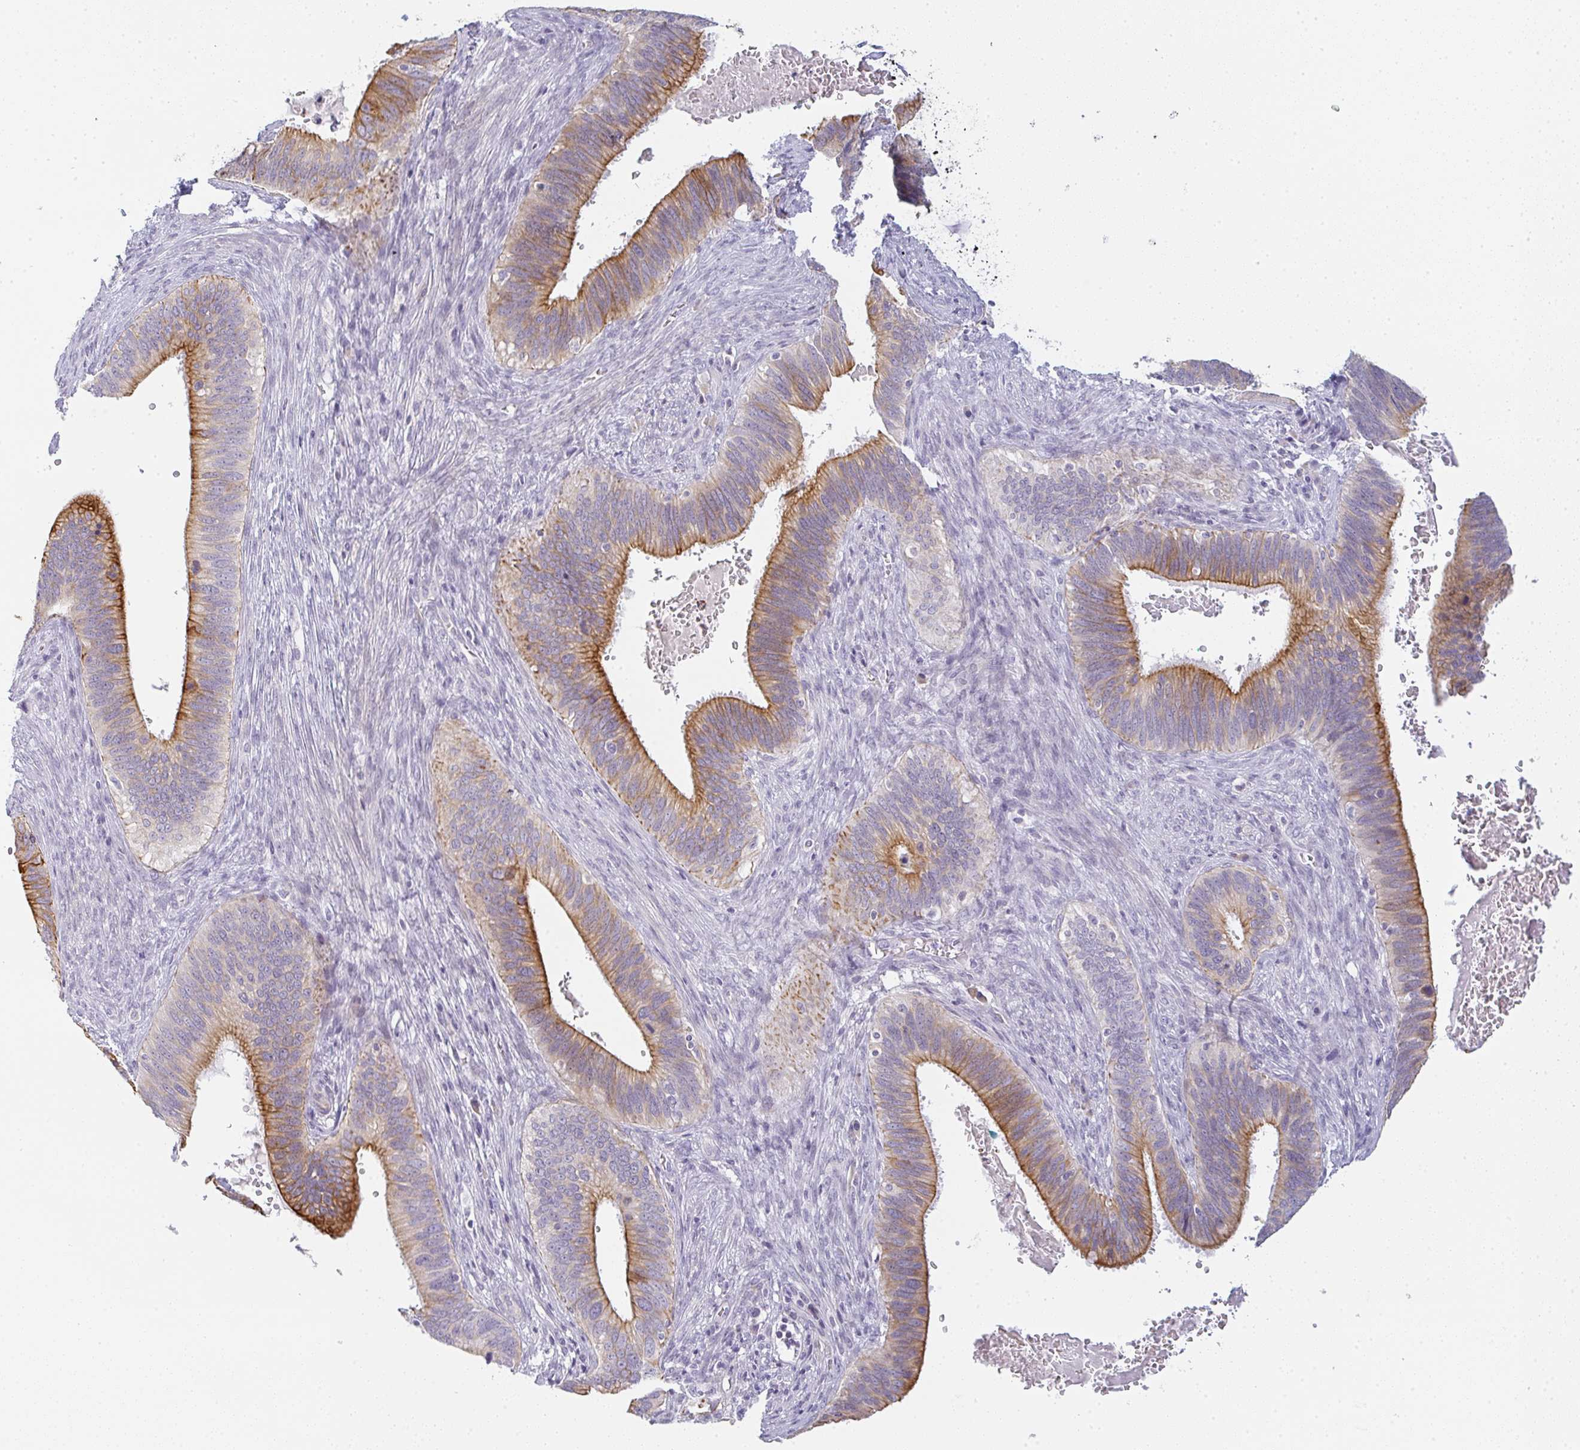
{"staining": {"intensity": "strong", "quantity": "25%-75%", "location": "cytoplasmic/membranous"}, "tissue": "cervical cancer", "cell_type": "Tumor cells", "image_type": "cancer", "snomed": [{"axis": "morphology", "description": "Adenocarcinoma, NOS"}, {"axis": "topography", "description": "Cervix"}], "caption": "DAB immunohistochemical staining of cervical cancer (adenocarcinoma) demonstrates strong cytoplasmic/membranous protein staining in approximately 25%-75% of tumor cells.", "gene": "SIRPB2", "patient": {"sex": "female", "age": 42}}